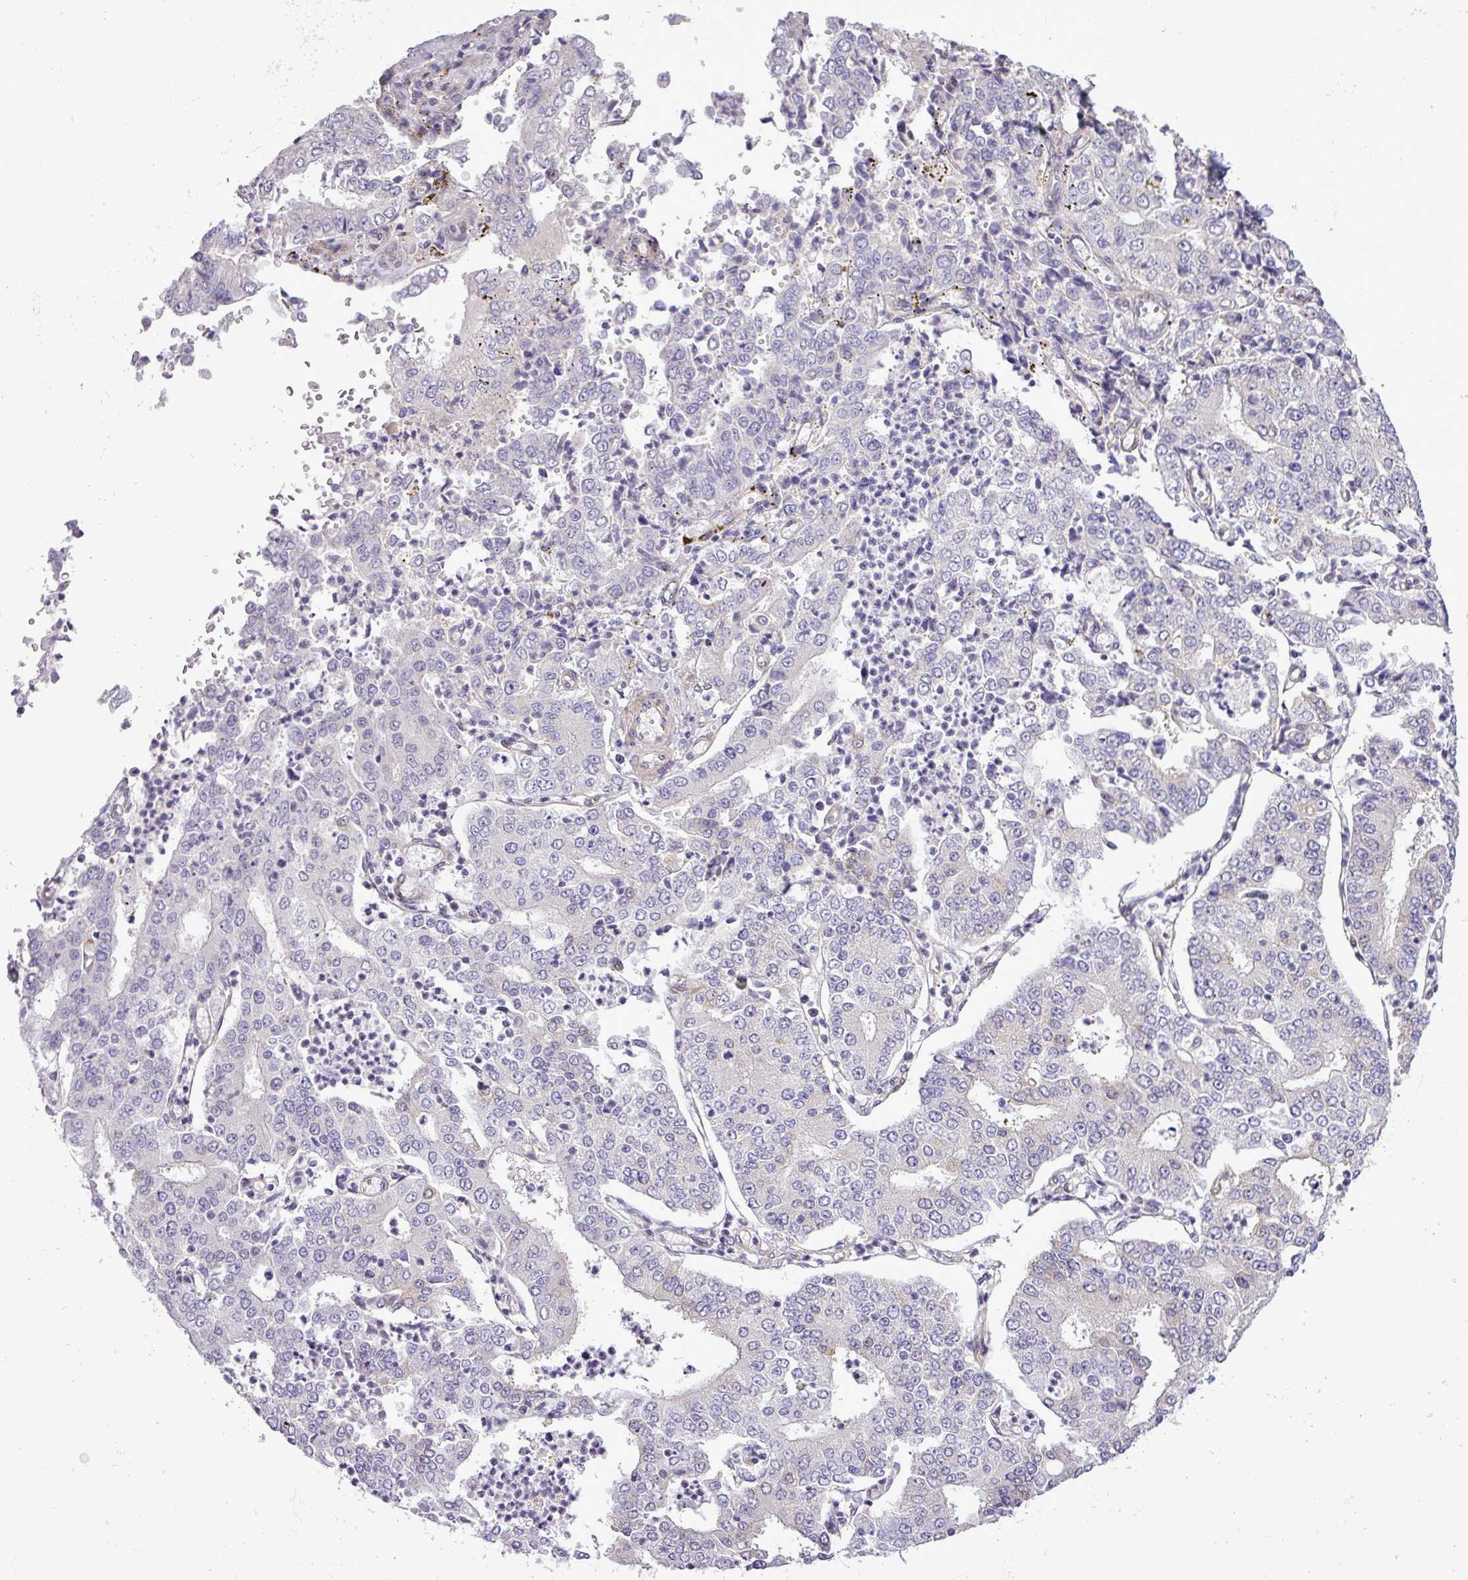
{"staining": {"intensity": "negative", "quantity": "none", "location": "none"}, "tissue": "stomach cancer", "cell_type": "Tumor cells", "image_type": "cancer", "snomed": [{"axis": "morphology", "description": "Adenocarcinoma, NOS"}, {"axis": "topography", "description": "Stomach"}], "caption": "Stomach cancer (adenocarcinoma) was stained to show a protein in brown. There is no significant staining in tumor cells. (IHC, brightfield microscopy, high magnification).", "gene": "FAM222B", "patient": {"sex": "male", "age": 76}}